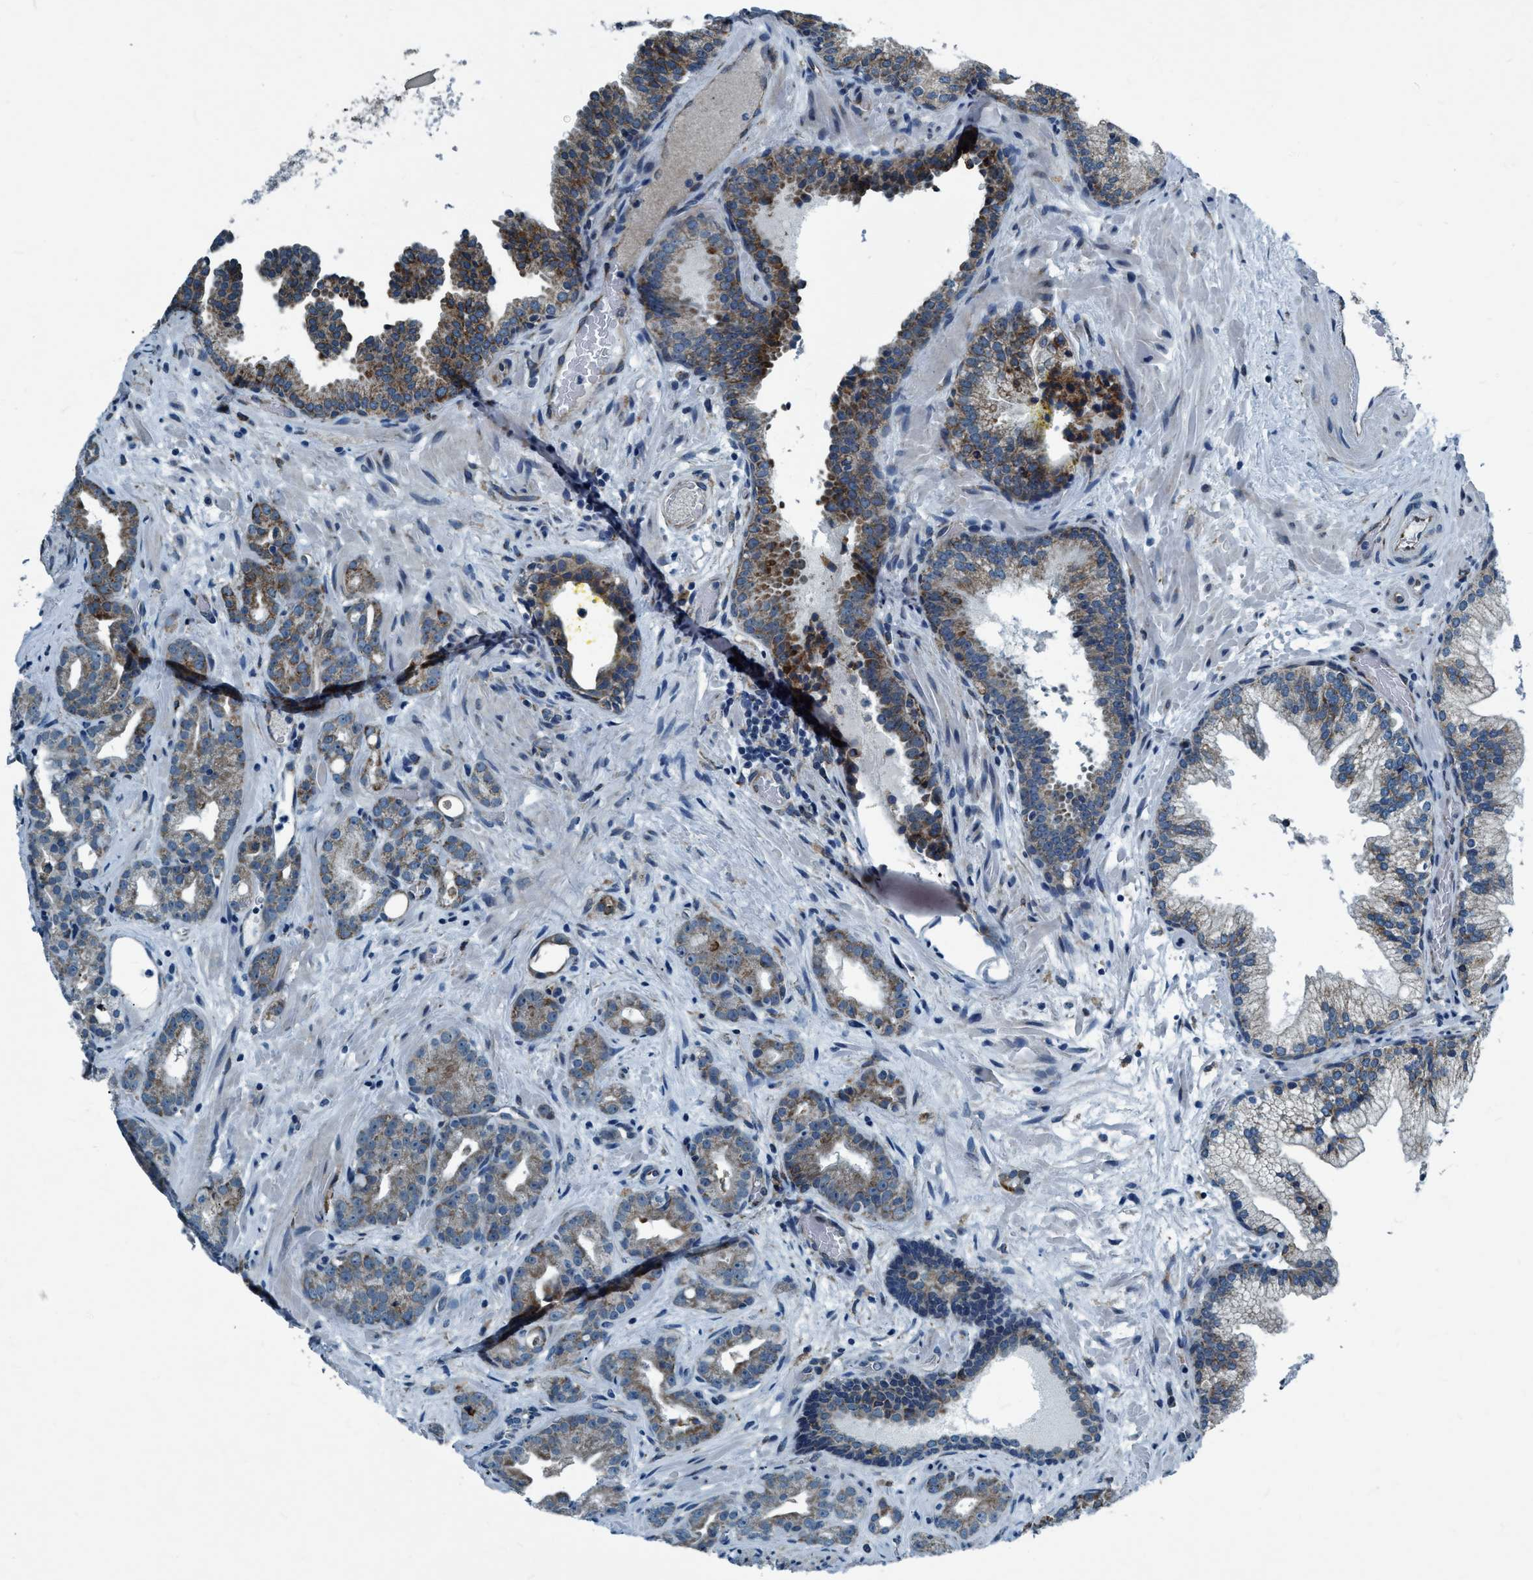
{"staining": {"intensity": "moderate", "quantity": "25%-75%", "location": "cytoplasmic/membranous"}, "tissue": "prostate cancer", "cell_type": "Tumor cells", "image_type": "cancer", "snomed": [{"axis": "morphology", "description": "Adenocarcinoma, Low grade"}, {"axis": "topography", "description": "Prostate"}], "caption": "High-power microscopy captured an immunohistochemistry micrograph of low-grade adenocarcinoma (prostate), revealing moderate cytoplasmic/membranous positivity in about 25%-75% of tumor cells. (DAB (3,3'-diaminobenzidine) IHC with brightfield microscopy, high magnification).", "gene": "ARMC9", "patient": {"sex": "male", "age": 63}}